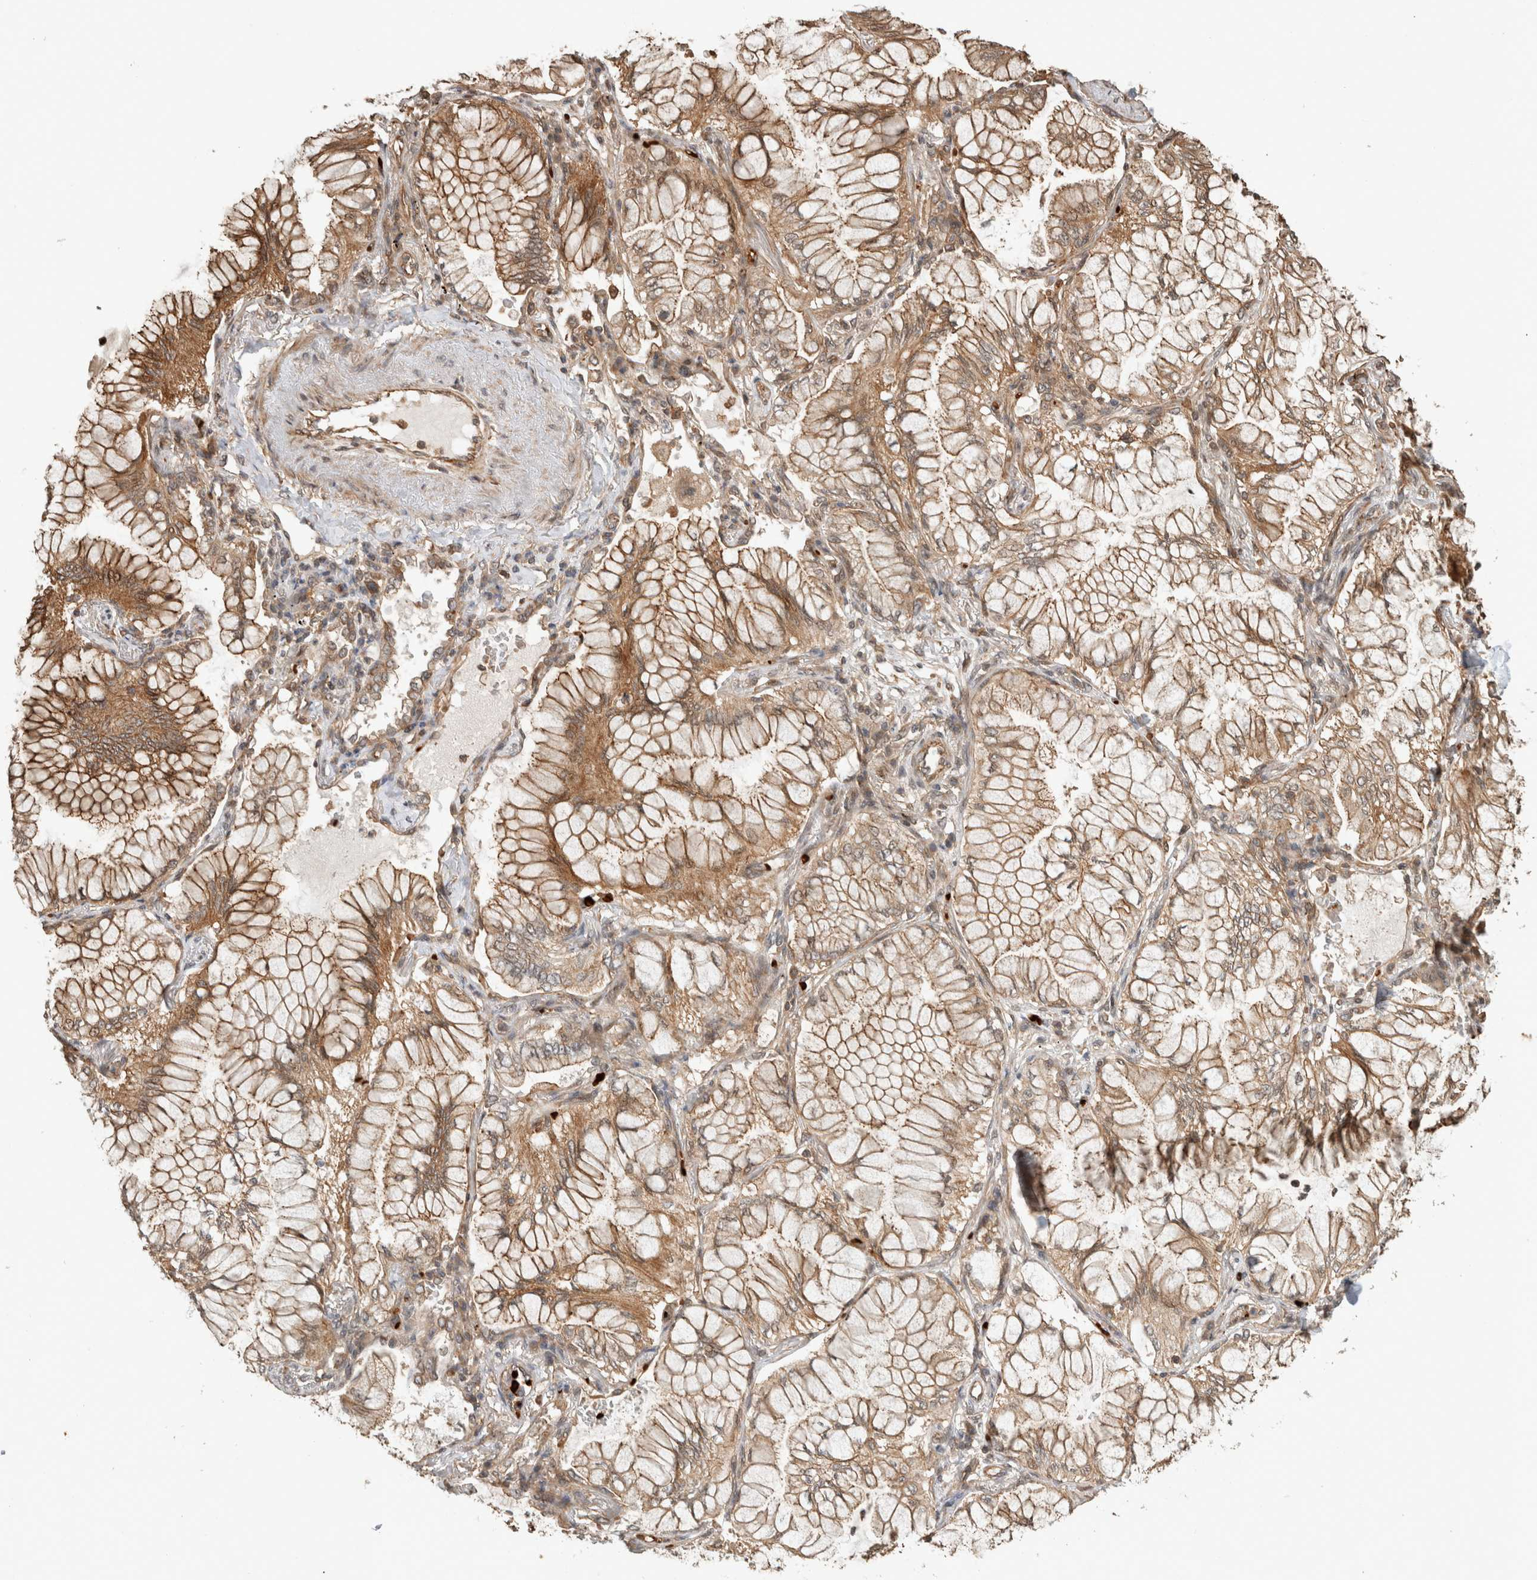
{"staining": {"intensity": "moderate", "quantity": ">75%", "location": "cytoplasmic/membranous"}, "tissue": "lung cancer", "cell_type": "Tumor cells", "image_type": "cancer", "snomed": [{"axis": "morphology", "description": "Adenocarcinoma, NOS"}, {"axis": "topography", "description": "Lung"}], "caption": "A histopathology image of human adenocarcinoma (lung) stained for a protein reveals moderate cytoplasmic/membranous brown staining in tumor cells.", "gene": "OTUD6B", "patient": {"sex": "female", "age": 70}}